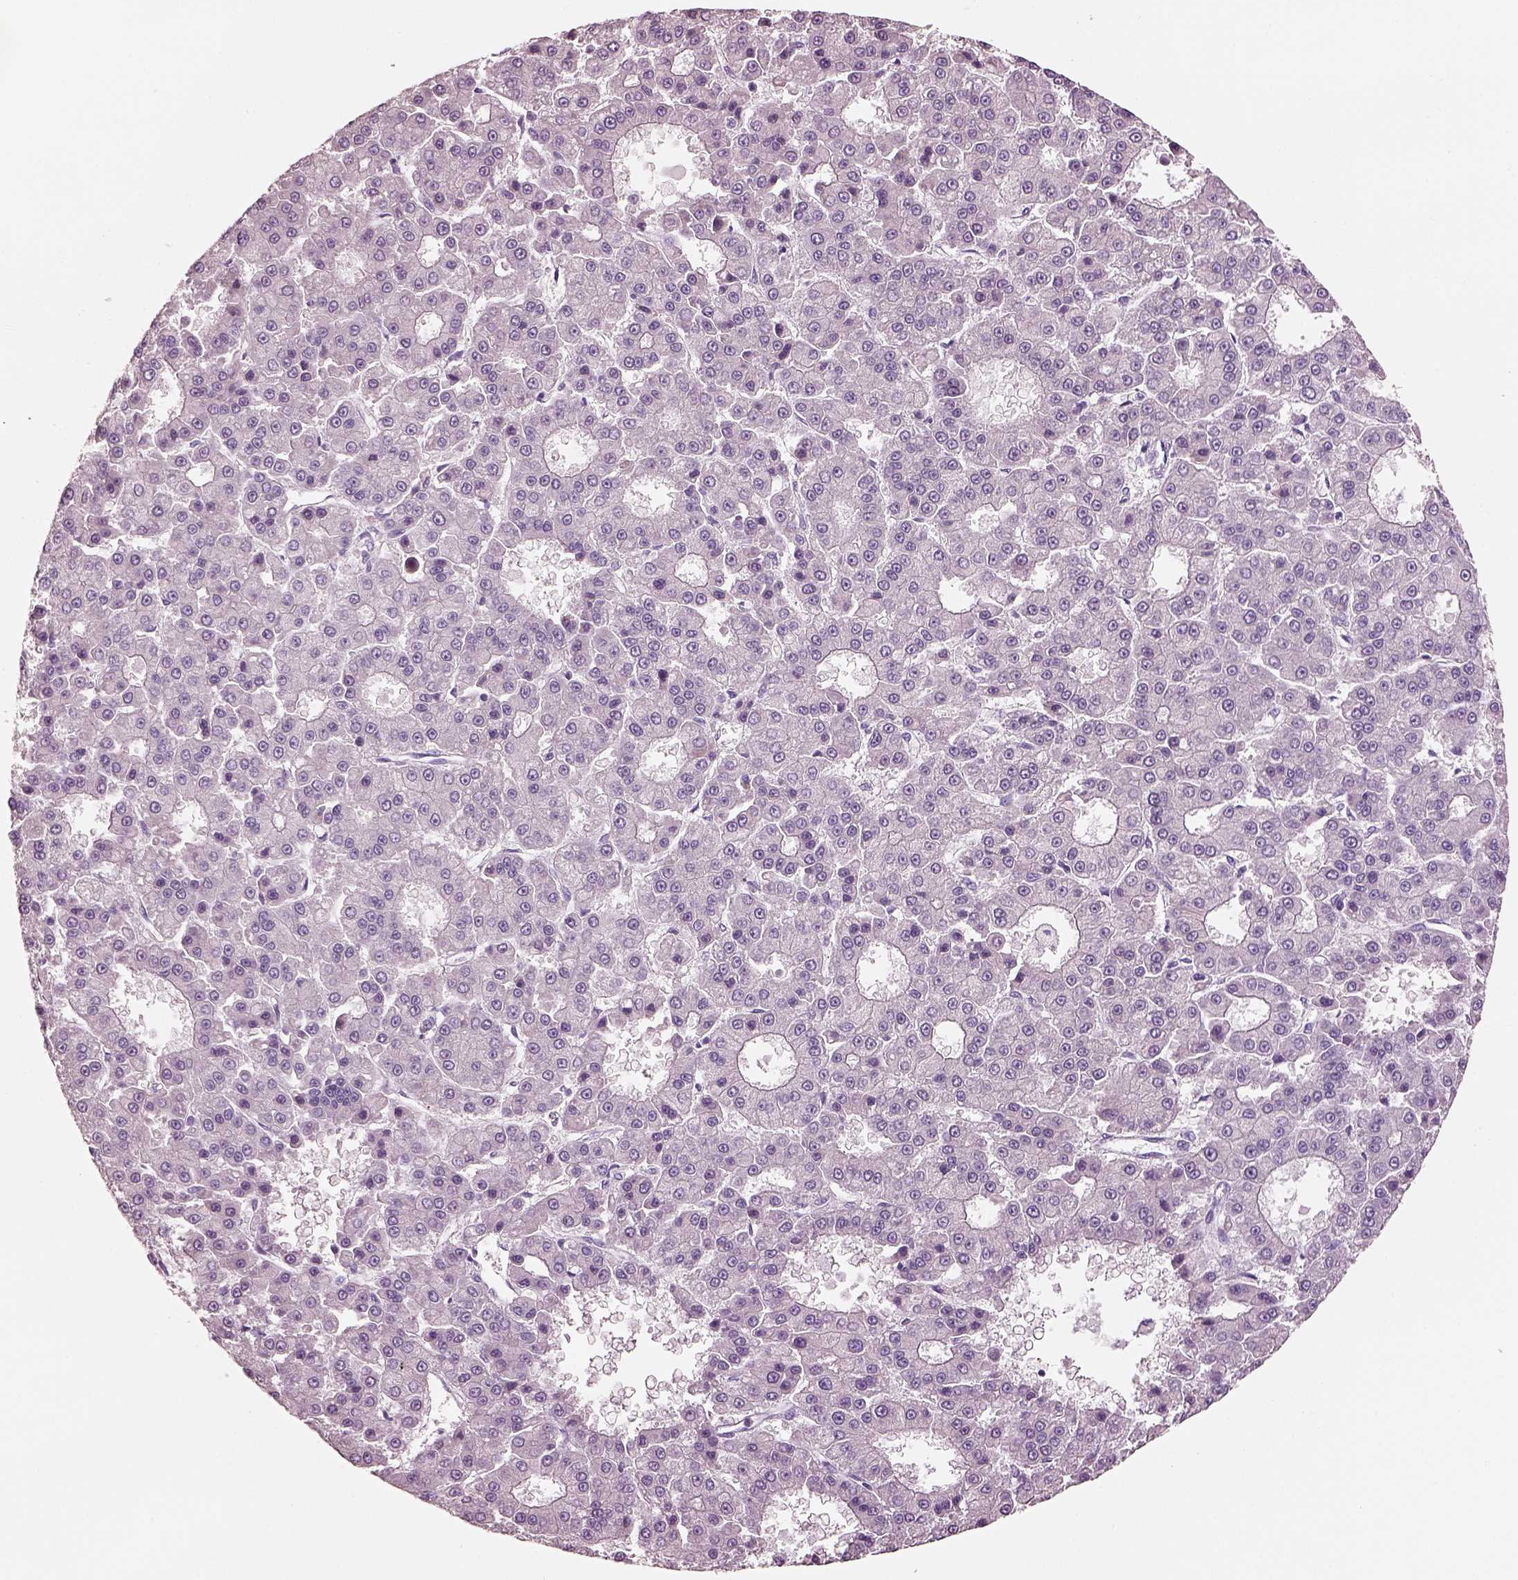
{"staining": {"intensity": "negative", "quantity": "none", "location": "none"}, "tissue": "liver cancer", "cell_type": "Tumor cells", "image_type": "cancer", "snomed": [{"axis": "morphology", "description": "Carcinoma, Hepatocellular, NOS"}, {"axis": "topography", "description": "Liver"}], "caption": "IHC photomicrograph of neoplastic tissue: hepatocellular carcinoma (liver) stained with DAB (3,3'-diaminobenzidine) exhibits no significant protein expression in tumor cells.", "gene": "ELSPBP1", "patient": {"sex": "male", "age": 70}}